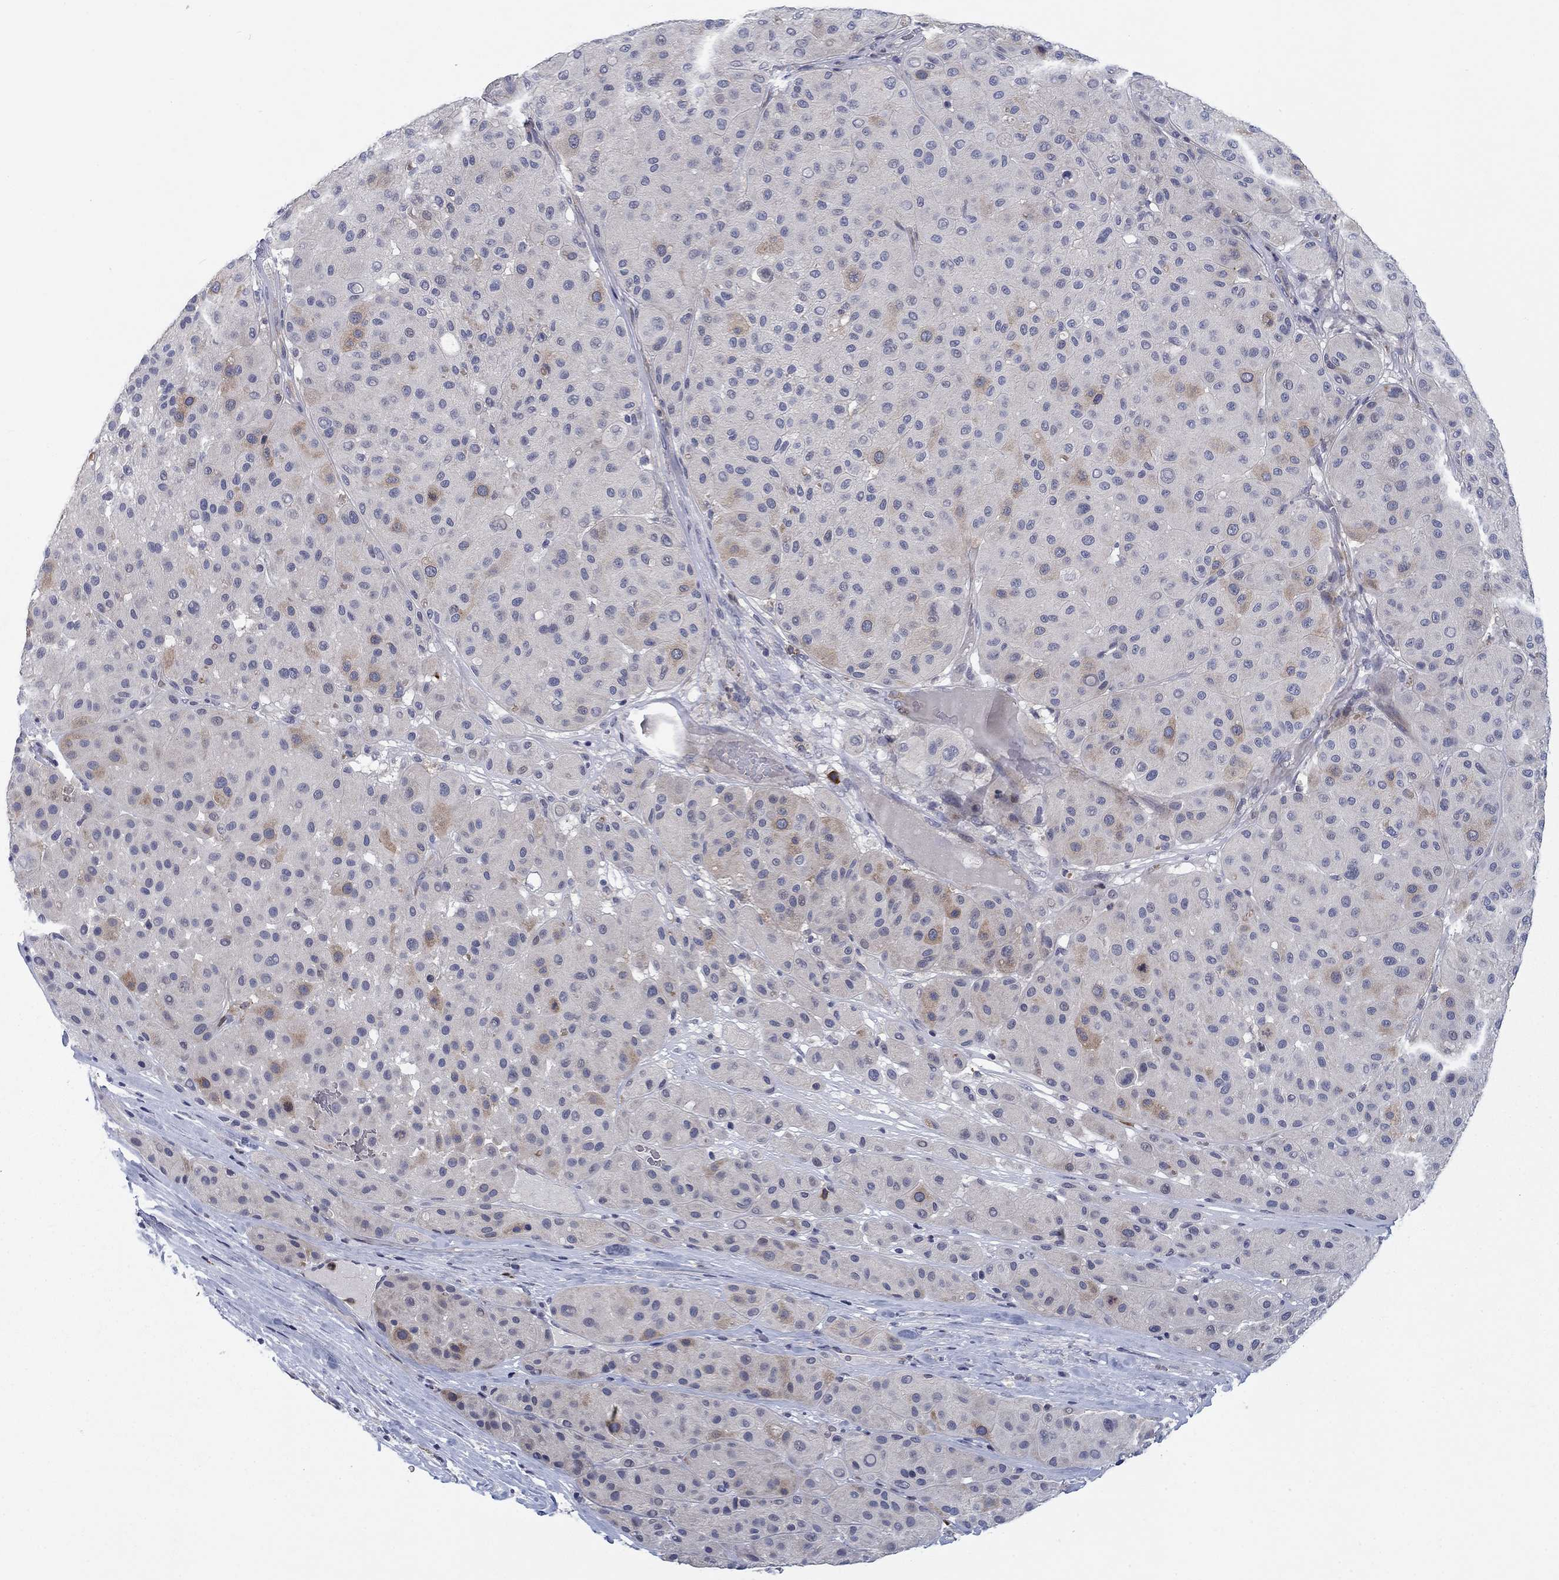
{"staining": {"intensity": "weak", "quantity": "<25%", "location": "cytoplasmic/membranous"}, "tissue": "melanoma", "cell_type": "Tumor cells", "image_type": "cancer", "snomed": [{"axis": "morphology", "description": "Malignant melanoma, Metastatic site"}, {"axis": "topography", "description": "Smooth muscle"}], "caption": "This is an immunohistochemistry (IHC) photomicrograph of human melanoma. There is no expression in tumor cells.", "gene": "KIF15", "patient": {"sex": "male", "age": 41}}